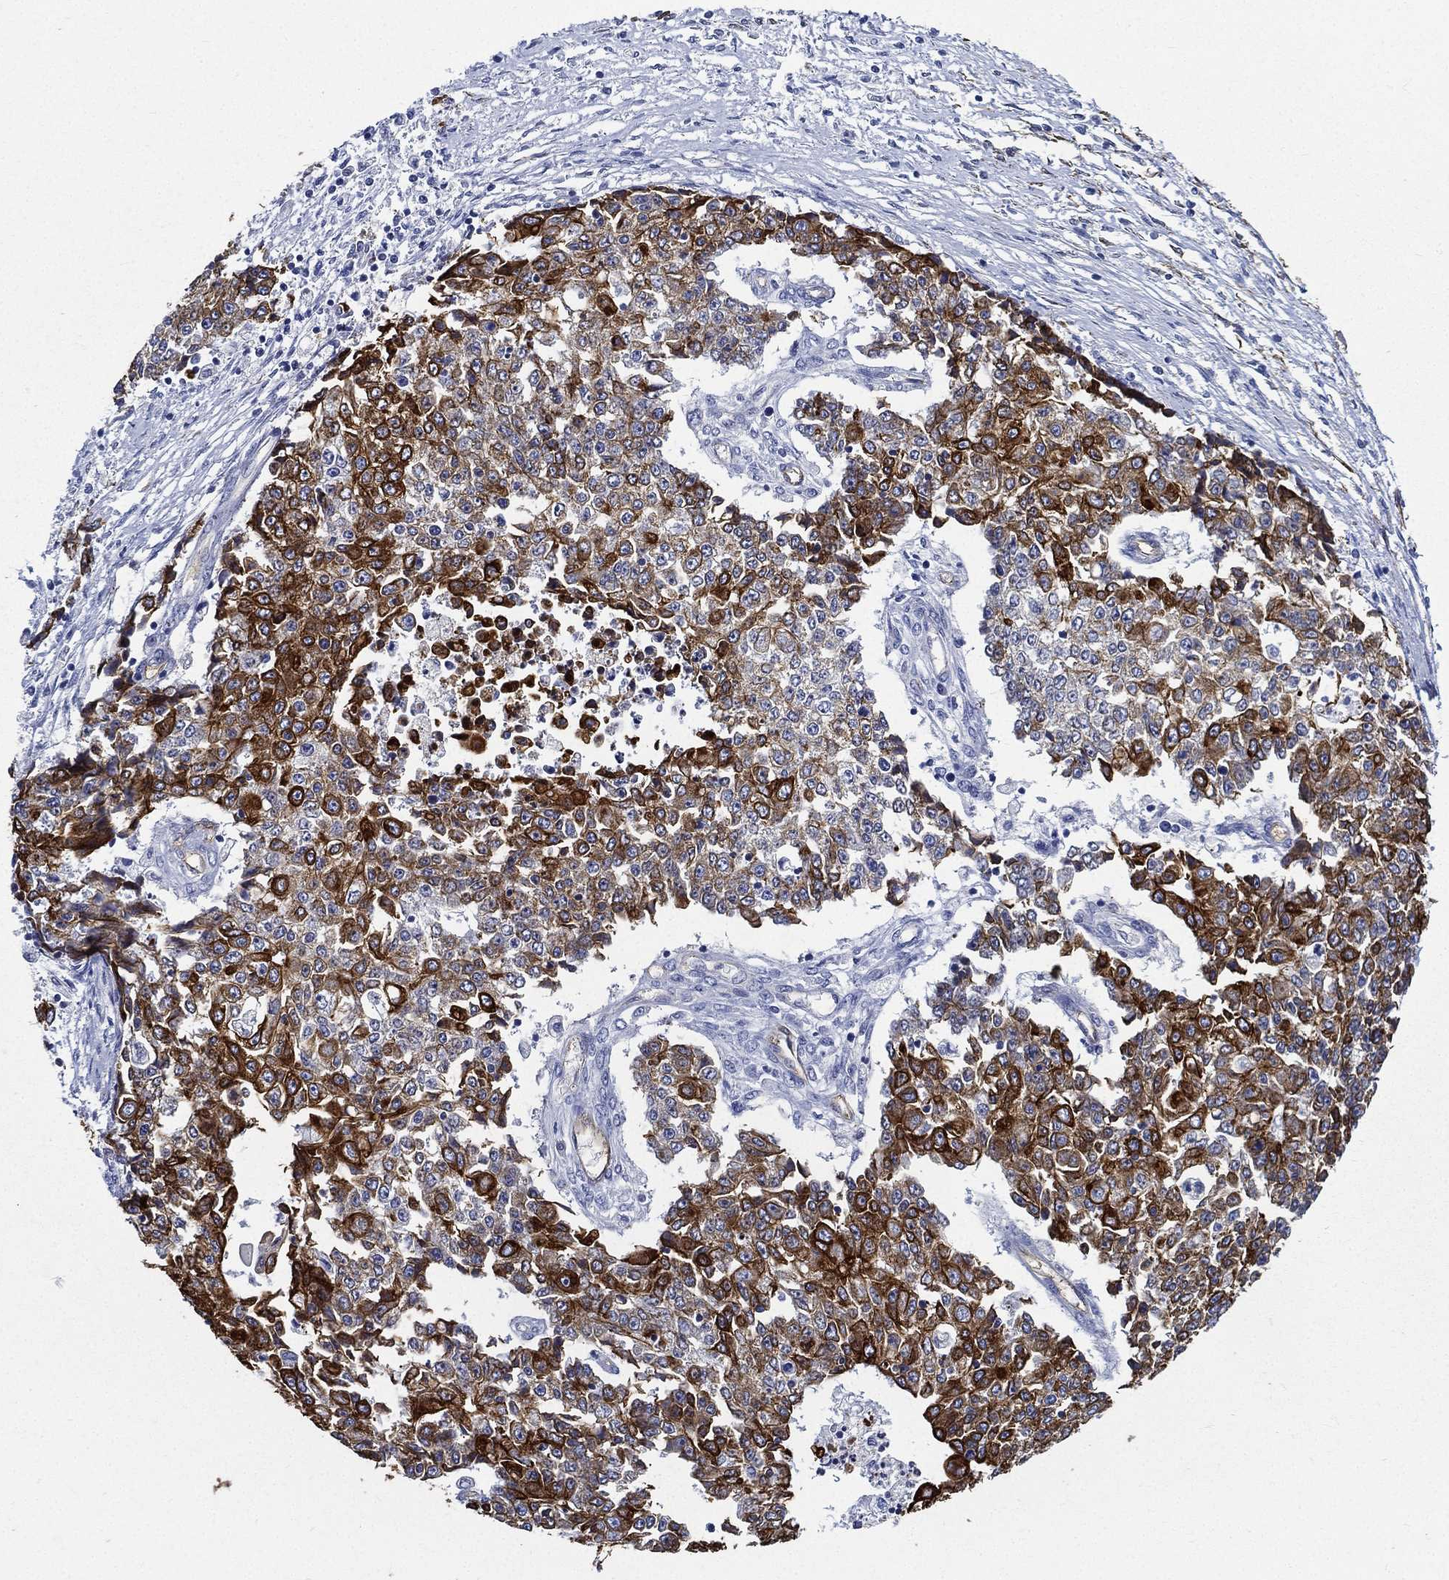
{"staining": {"intensity": "strong", "quantity": "25%-75%", "location": "cytoplasmic/membranous"}, "tissue": "ovarian cancer", "cell_type": "Tumor cells", "image_type": "cancer", "snomed": [{"axis": "morphology", "description": "Carcinoma, endometroid"}, {"axis": "topography", "description": "Ovary"}], "caption": "IHC of human ovarian endometroid carcinoma reveals high levels of strong cytoplasmic/membranous staining in about 25%-75% of tumor cells.", "gene": "NEDD9", "patient": {"sex": "female", "age": 42}}